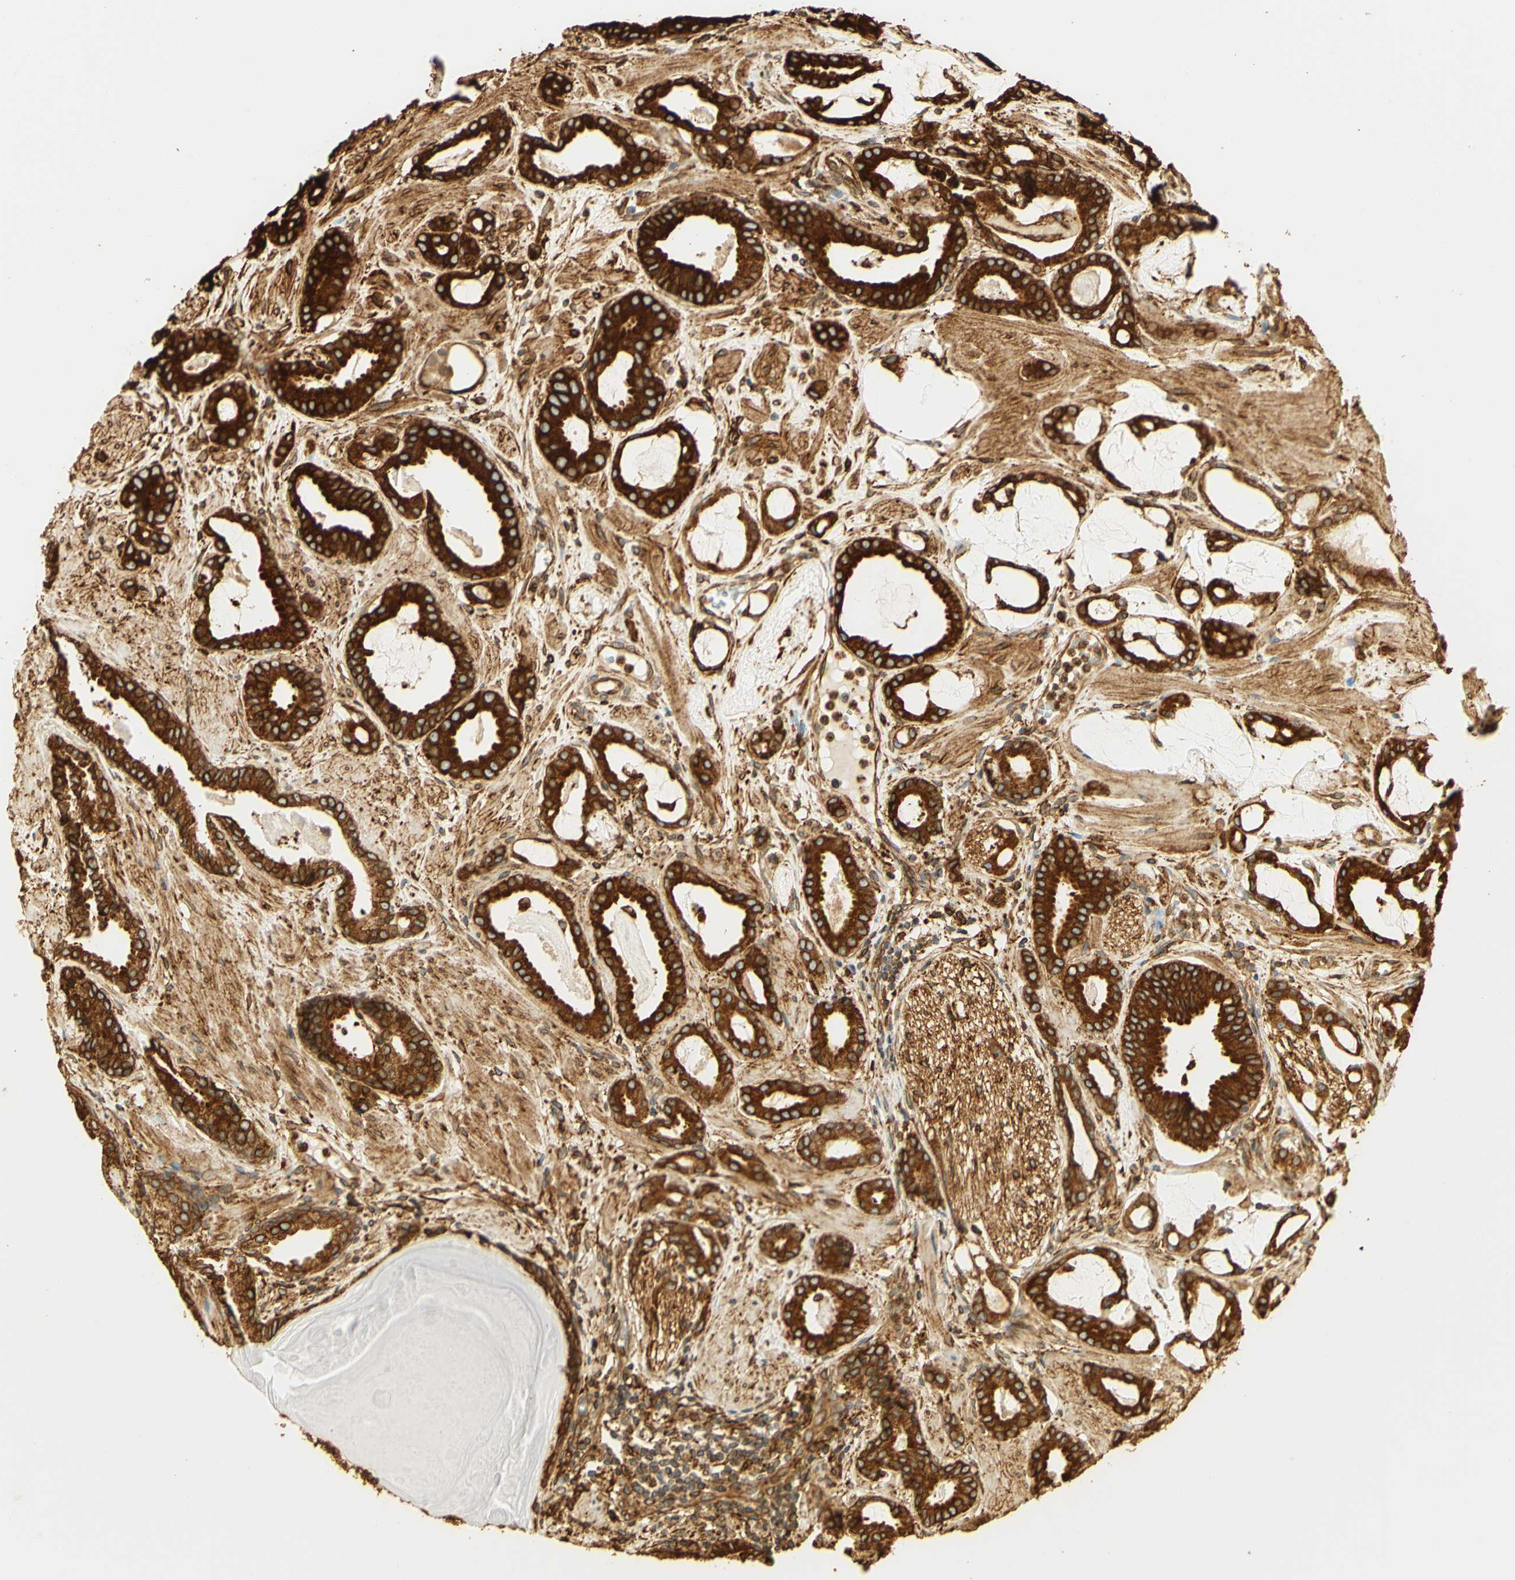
{"staining": {"intensity": "strong", "quantity": ">75%", "location": "cytoplasmic/membranous"}, "tissue": "prostate cancer", "cell_type": "Tumor cells", "image_type": "cancer", "snomed": [{"axis": "morphology", "description": "Adenocarcinoma, Low grade"}, {"axis": "topography", "description": "Prostate"}], "caption": "A brown stain labels strong cytoplasmic/membranous positivity of a protein in prostate cancer tumor cells. Nuclei are stained in blue.", "gene": "CANX", "patient": {"sex": "male", "age": 53}}